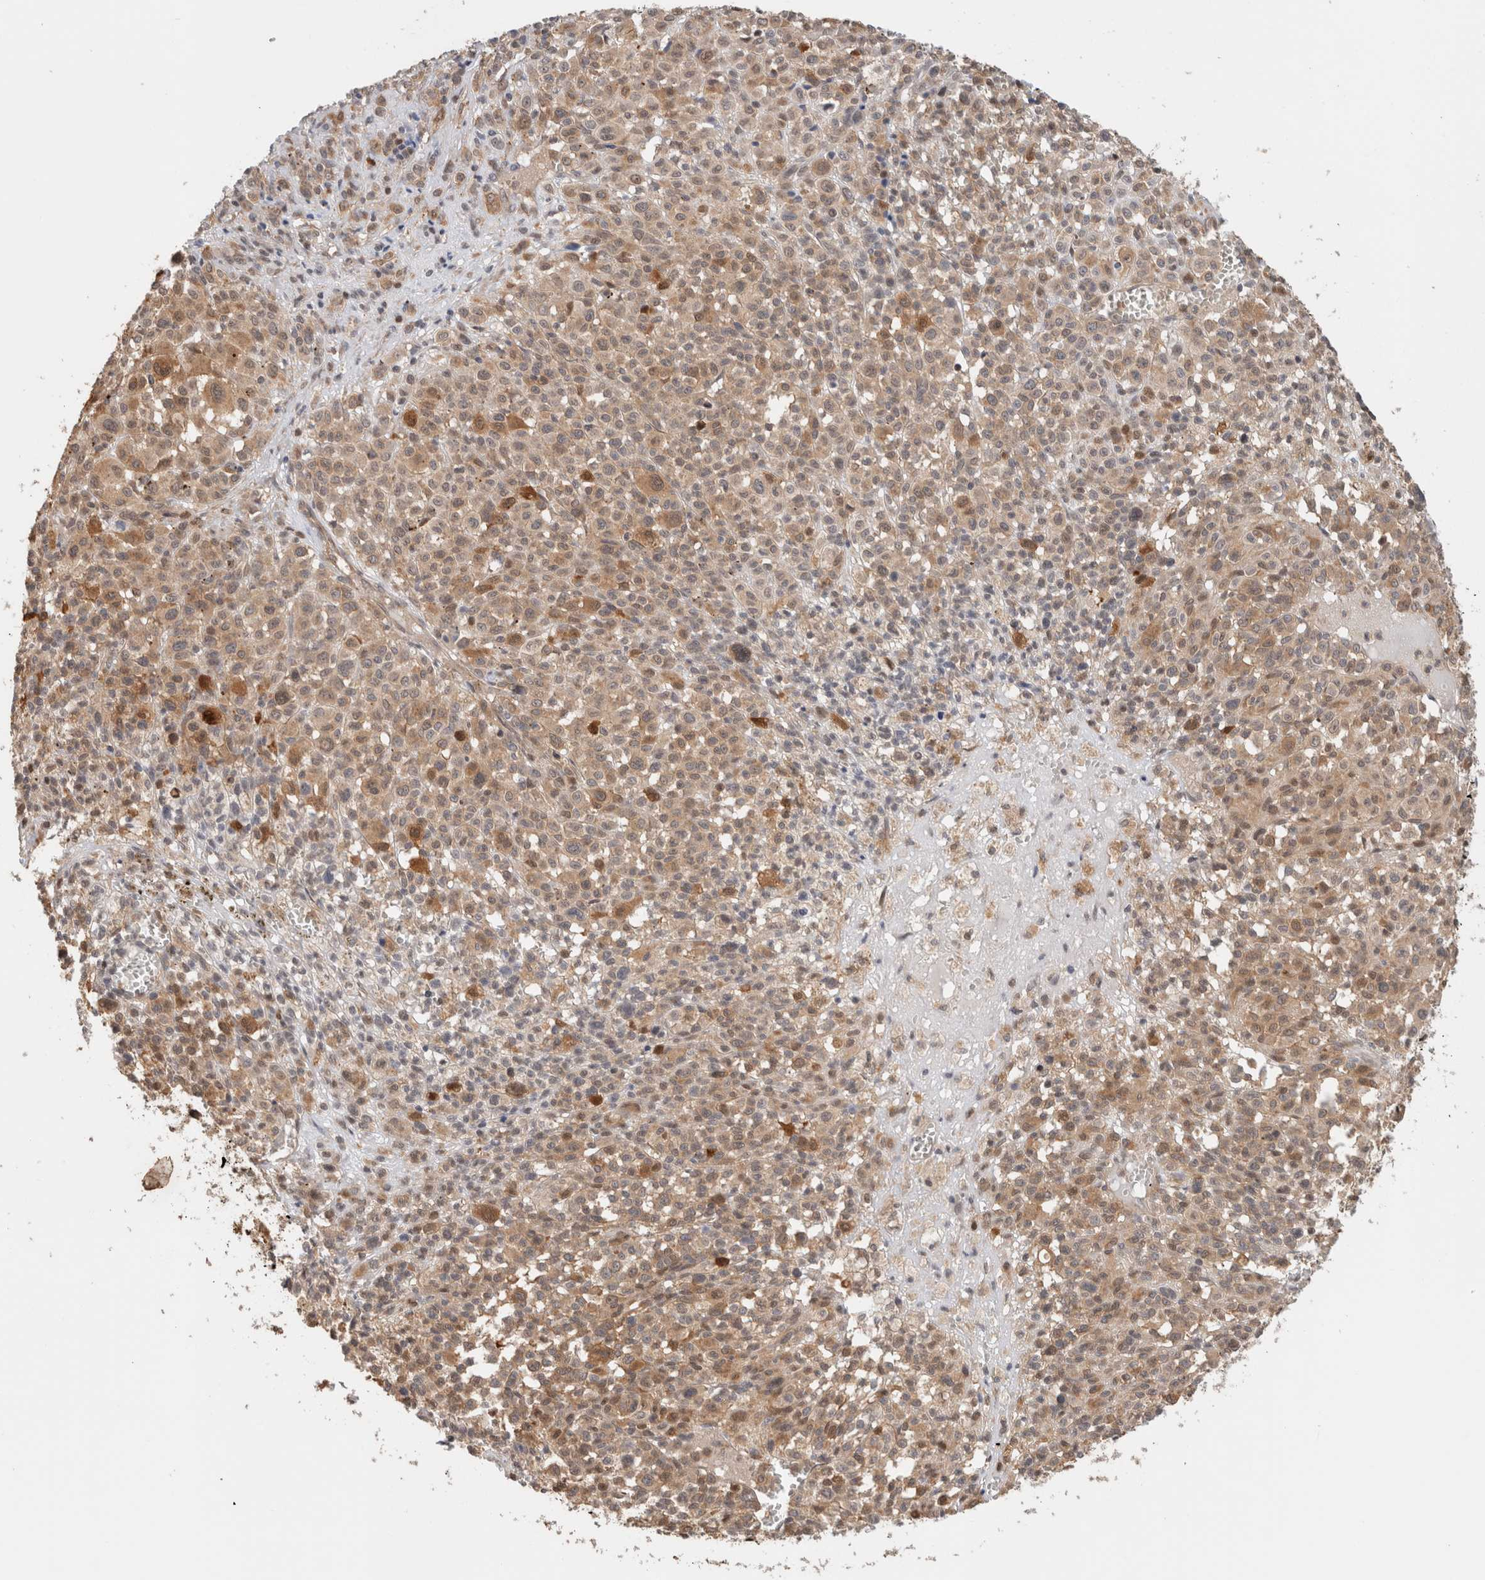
{"staining": {"intensity": "weak", "quantity": "25%-75%", "location": "cytoplasmic/membranous"}, "tissue": "melanoma", "cell_type": "Tumor cells", "image_type": "cancer", "snomed": [{"axis": "morphology", "description": "Malignant melanoma, Metastatic site"}, {"axis": "topography", "description": "Skin"}], "caption": "Brown immunohistochemical staining in human melanoma reveals weak cytoplasmic/membranous expression in about 25%-75% of tumor cells.", "gene": "OTUD6B", "patient": {"sex": "female", "age": 74}}